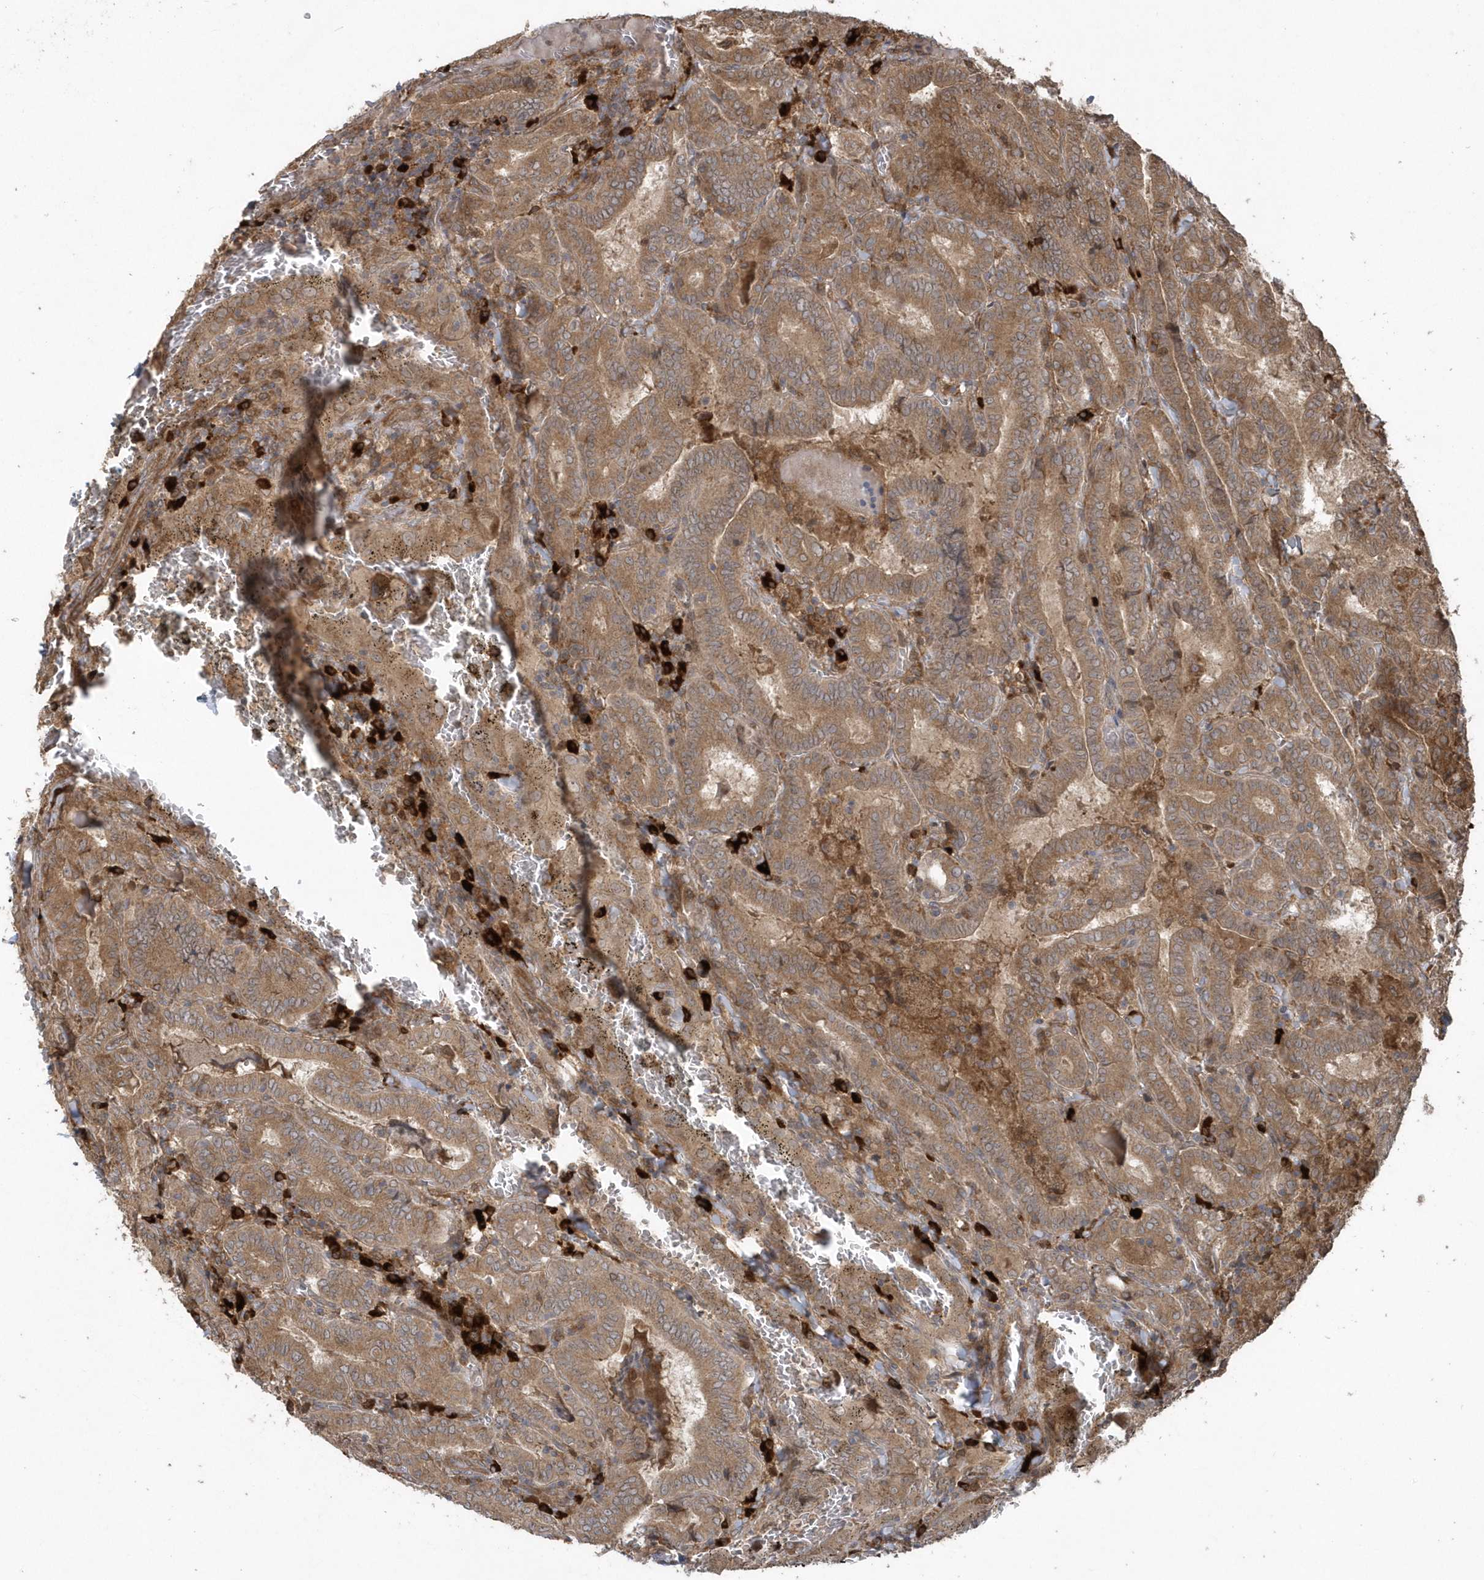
{"staining": {"intensity": "moderate", "quantity": ">75%", "location": "cytoplasmic/membranous"}, "tissue": "thyroid cancer", "cell_type": "Tumor cells", "image_type": "cancer", "snomed": [{"axis": "morphology", "description": "Papillary adenocarcinoma, NOS"}, {"axis": "topography", "description": "Thyroid gland"}], "caption": "Immunohistochemistry (IHC) photomicrograph of neoplastic tissue: human thyroid cancer stained using IHC shows medium levels of moderate protein expression localized specifically in the cytoplasmic/membranous of tumor cells, appearing as a cytoplasmic/membranous brown color.", "gene": "HERPUD1", "patient": {"sex": "female", "age": 72}}